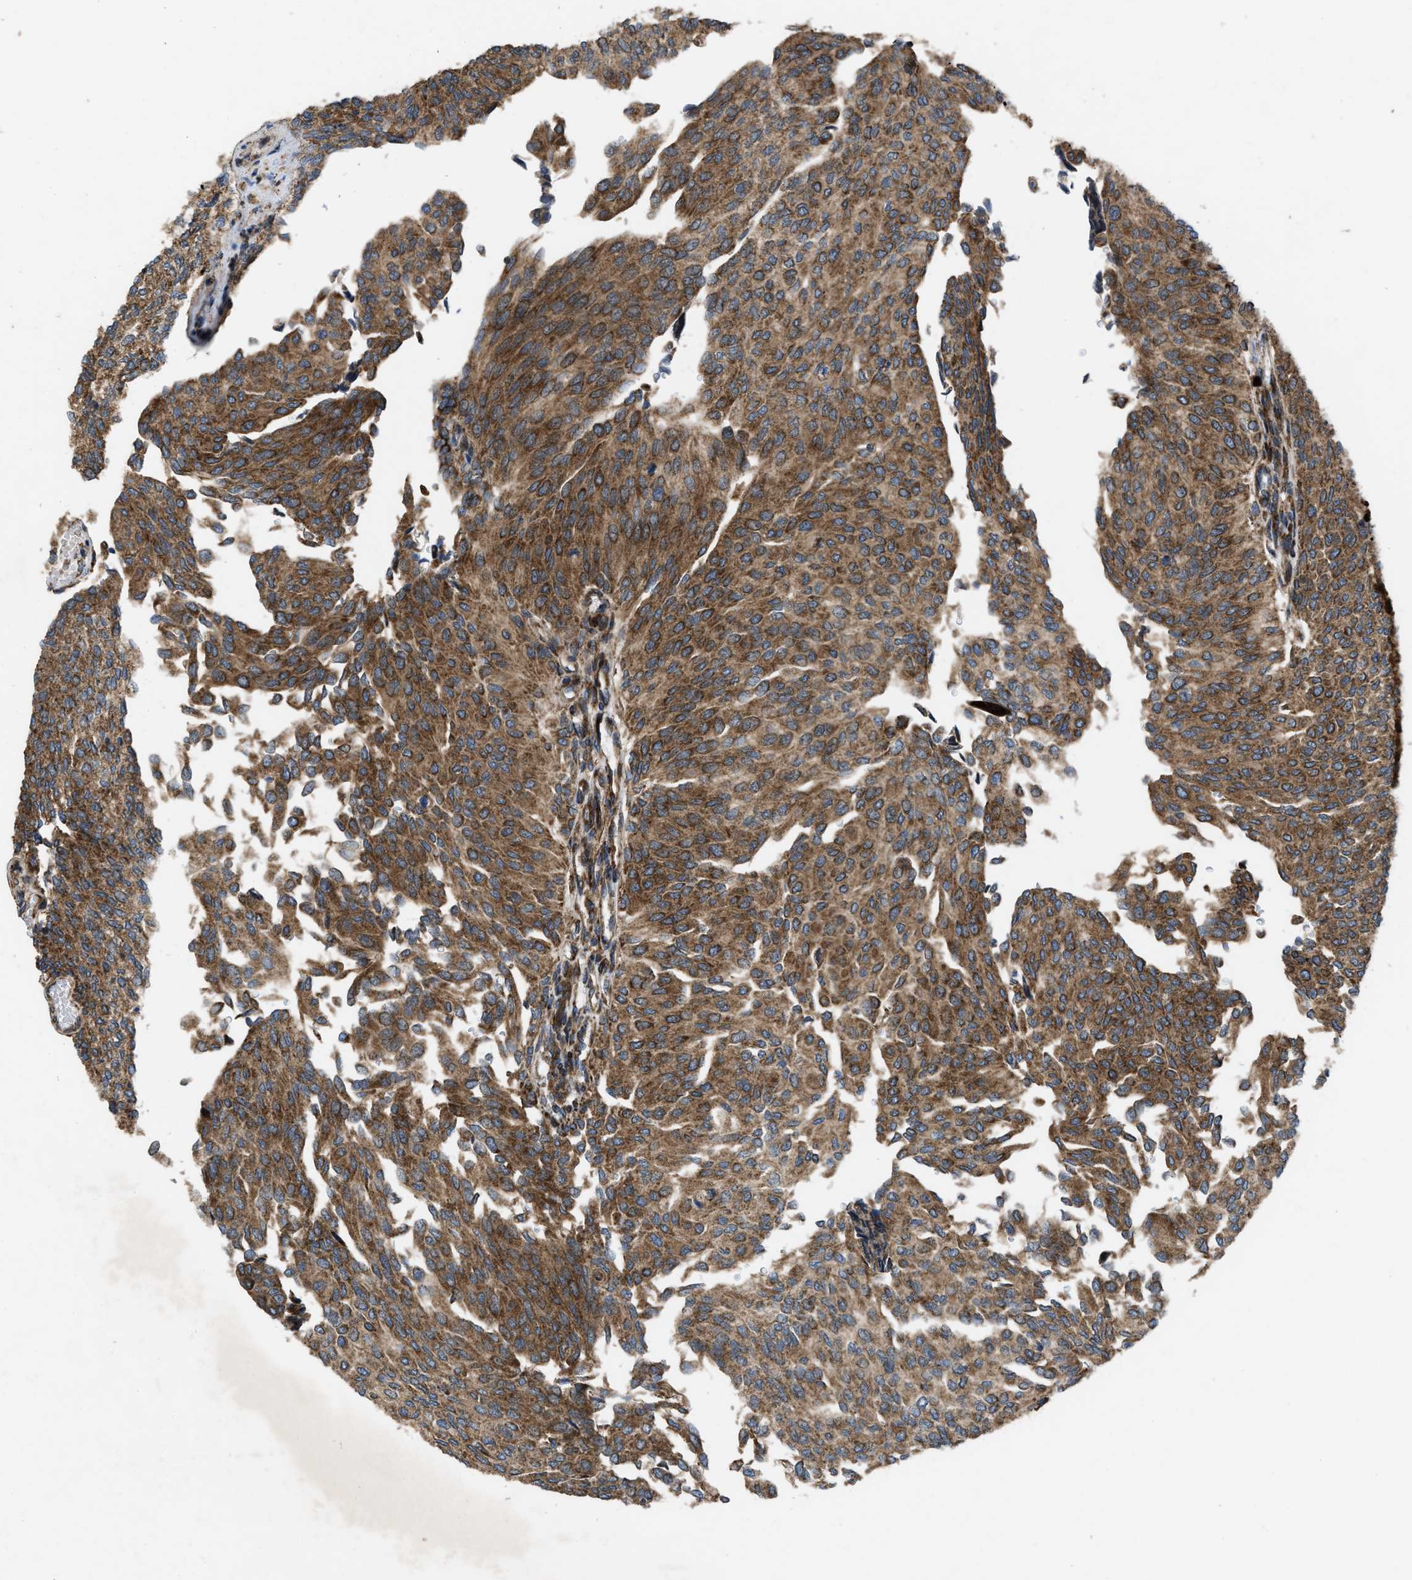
{"staining": {"intensity": "strong", "quantity": ">75%", "location": "cytoplasmic/membranous"}, "tissue": "urothelial cancer", "cell_type": "Tumor cells", "image_type": "cancer", "snomed": [{"axis": "morphology", "description": "Urothelial carcinoma, Low grade"}, {"axis": "topography", "description": "Urinary bladder"}], "caption": "Tumor cells demonstrate high levels of strong cytoplasmic/membranous staining in about >75% of cells in low-grade urothelial carcinoma. (DAB (3,3'-diaminobenzidine) = brown stain, brightfield microscopy at high magnification).", "gene": "PER3", "patient": {"sex": "female", "age": 79}}